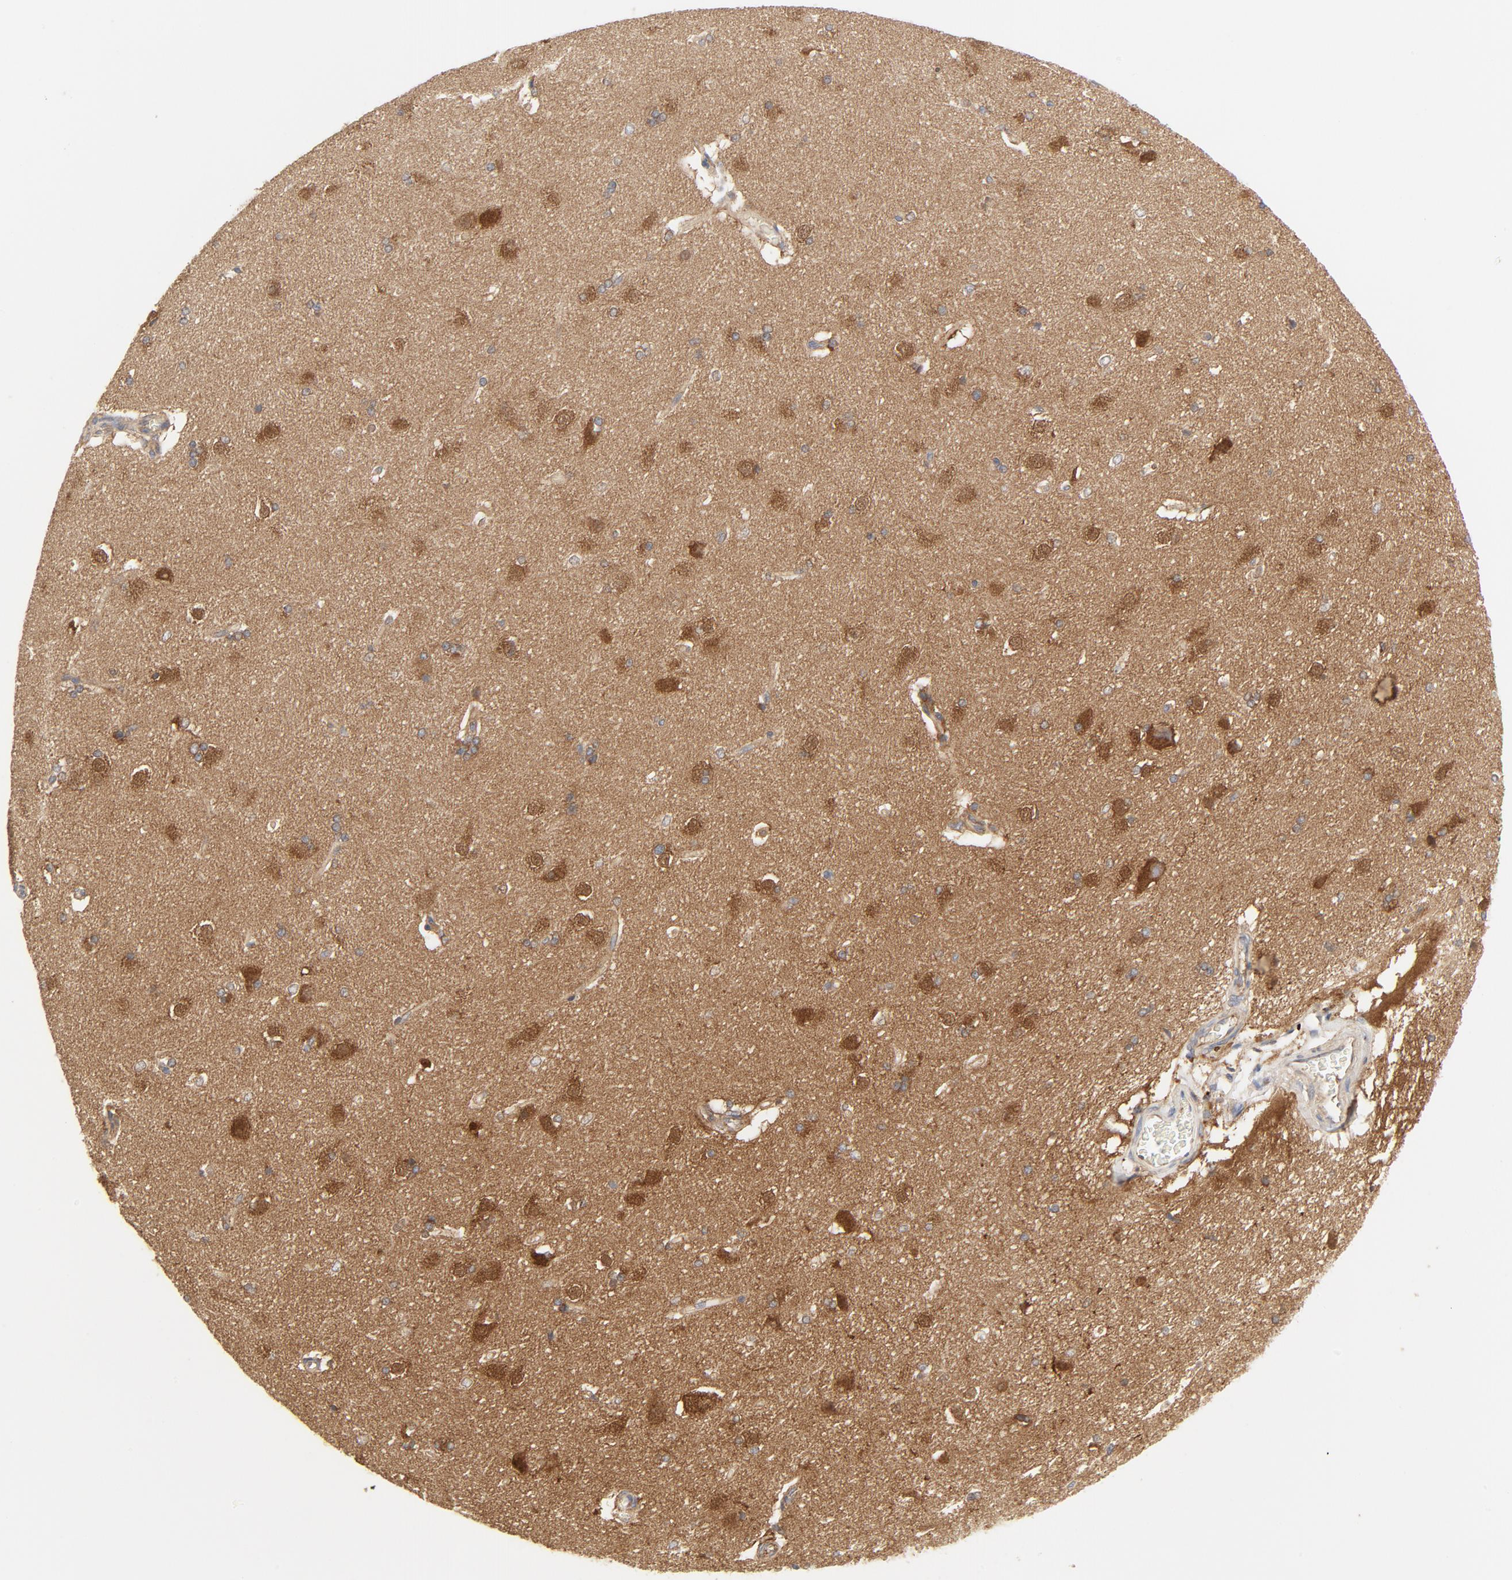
{"staining": {"intensity": "weak", "quantity": "<25%", "location": "cytoplasmic/membranous"}, "tissue": "caudate", "cell_type": "Glial cells", "image_type": "normal", "snomed": [{"axis": "morphology", "description": "Normal tissue, NOS"}, {"axis": "topography", "description": "Lateral ventricle wall"}], "caption": "High power microscopy micrograph of an immunohistochemistry histopathology image of normal caudate, revealing no significant positivity in glial cells. (DAB (3,3'-diaminobenzidine) IHC with hematoxylin counter stain).", "gene": "RABEP1", "patient": {"sex": "female", "age": 19}}